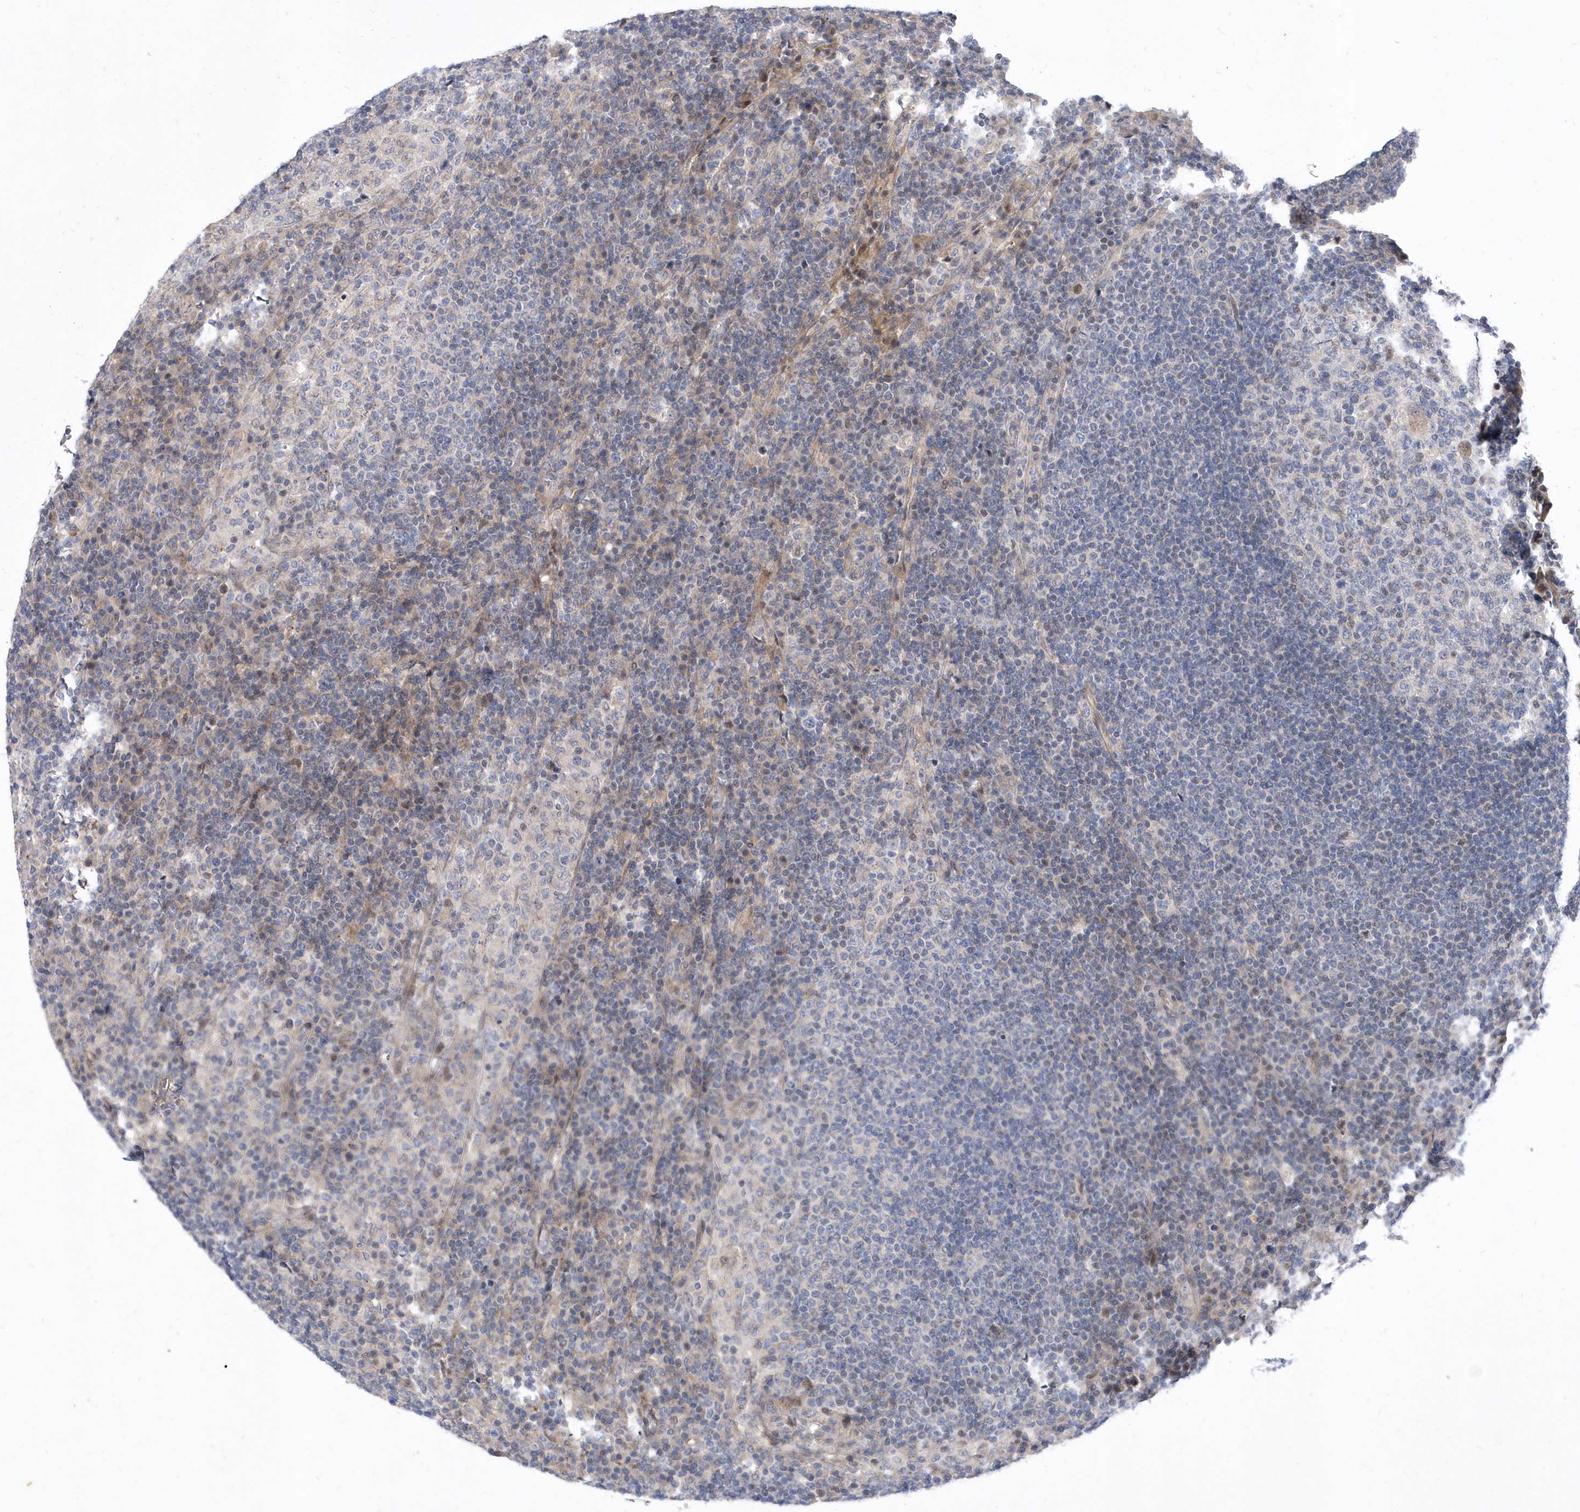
{"staining": {"intensity": "weak", "quantity": "<25%", "location": "cytoplasmic/membranous"}, "tissue": "lymph node", "cell_type": "Germinal center cells", "image_type": "normal", "snomed": [{"axis": "morphology", "description": "Normal tissue, NOS"}, {"axis": "topography", "description": "Lymph node"}], "caption": "Image shows no protein positivity in germinal center cells of normal lymph node. (DAB immunohistochemistry (IHC) with hematoxylin counter stain).", "gene": "LONRF2", "patient": {"sex": "female", "age": 53}}